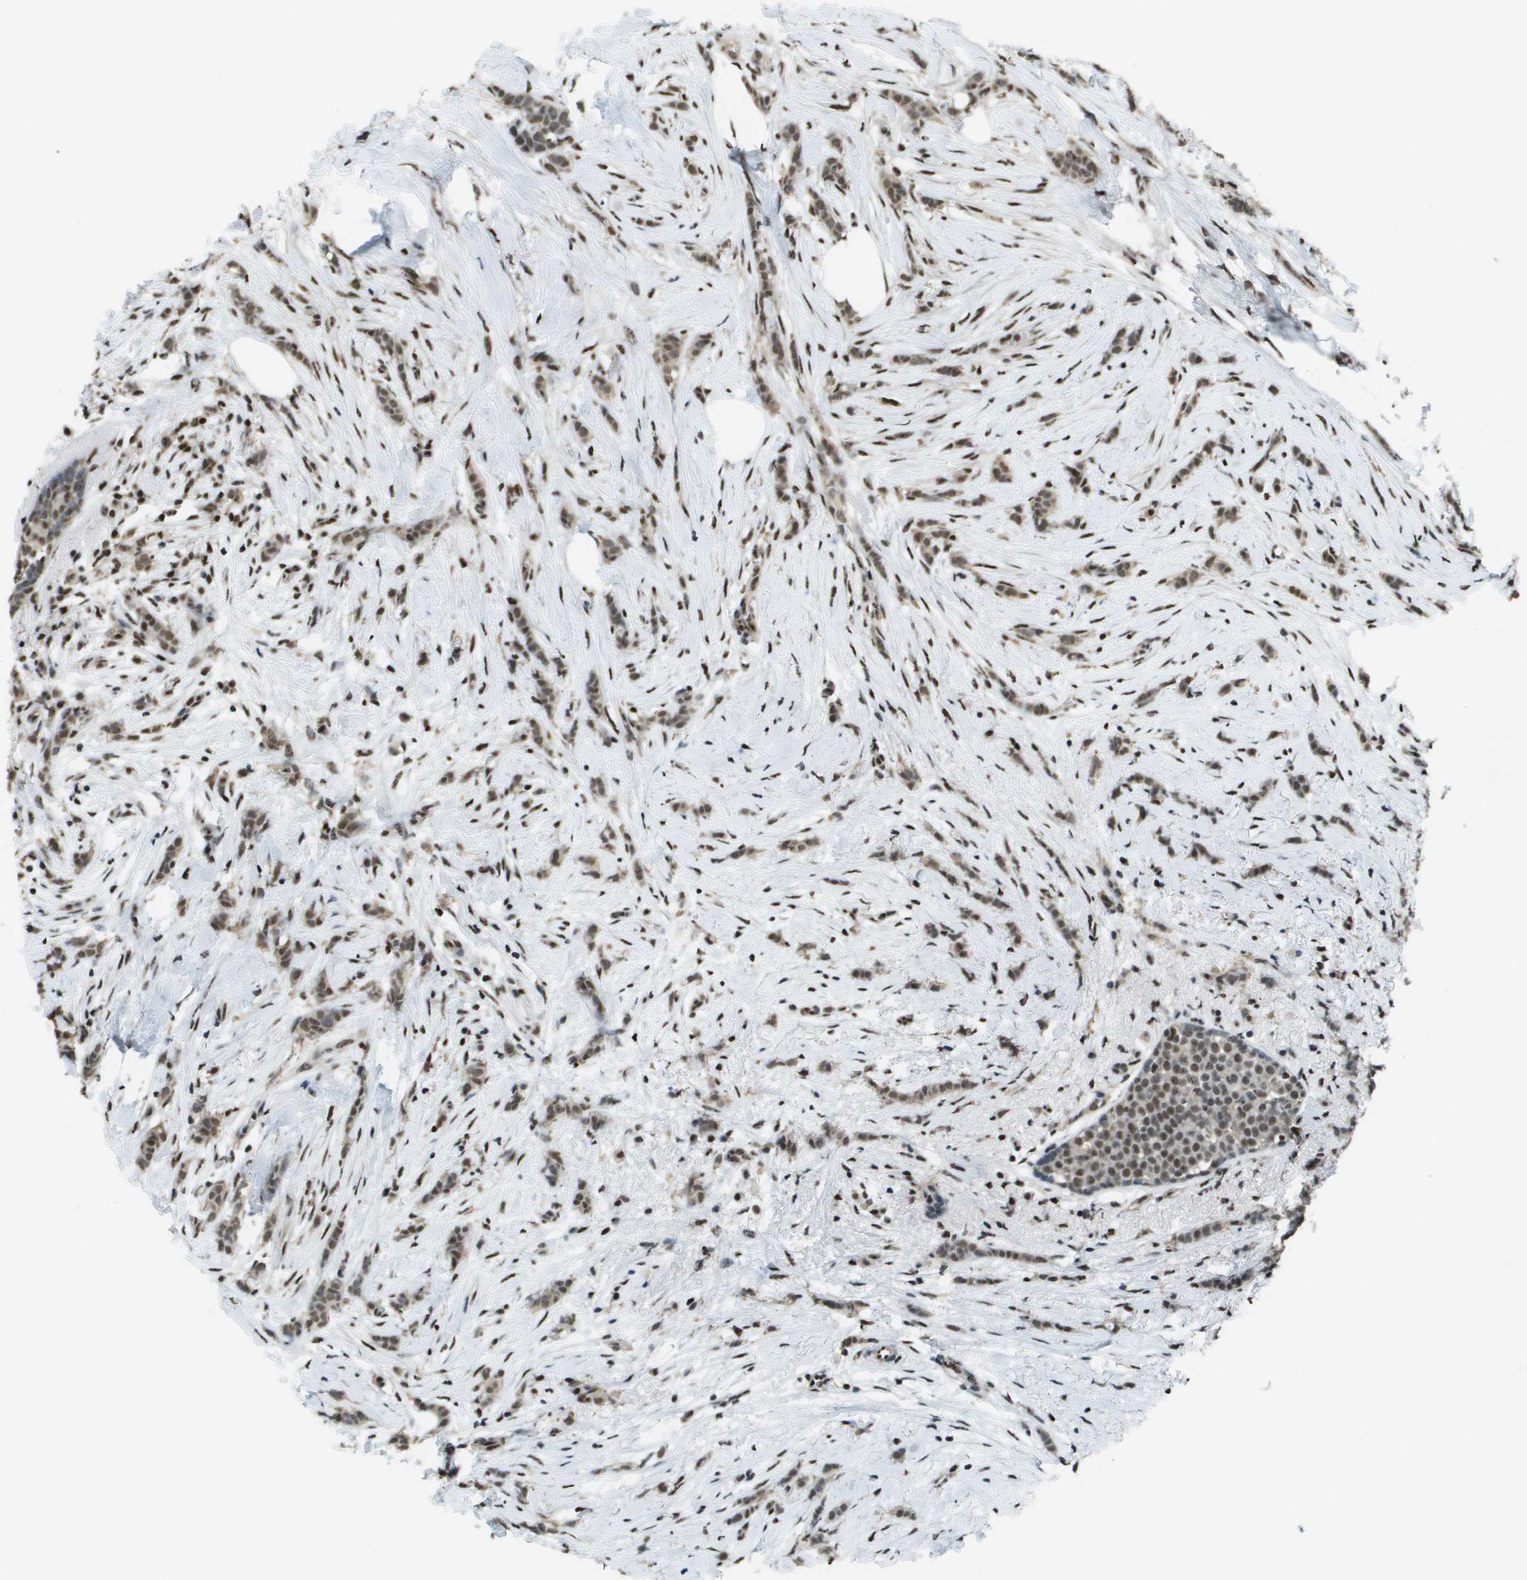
{"staining": {"intensity": "moderate", "quantity": ">75%", "location": "nuclear"}, "tissue": "breast cancer", "cell_type": "Tumor cells", "image_type": "cancer", "snomed": [{"axis": "morphology", "description": "Lobular carcinoma, in situ"}, {"axis": "morphology", "description": "Lobular carcinoma"}, {"axis": "topography", "description": "Breast"}], "caption": "Protein expression analysis of human breast cancer reveals moderate nuclear positivity in approximately >75% of tumor cells. Ihc stains the protein in brown and the nuclei are stained blue.", "gene": "SP100", "patient": {"sex": "female", "age": 41}}